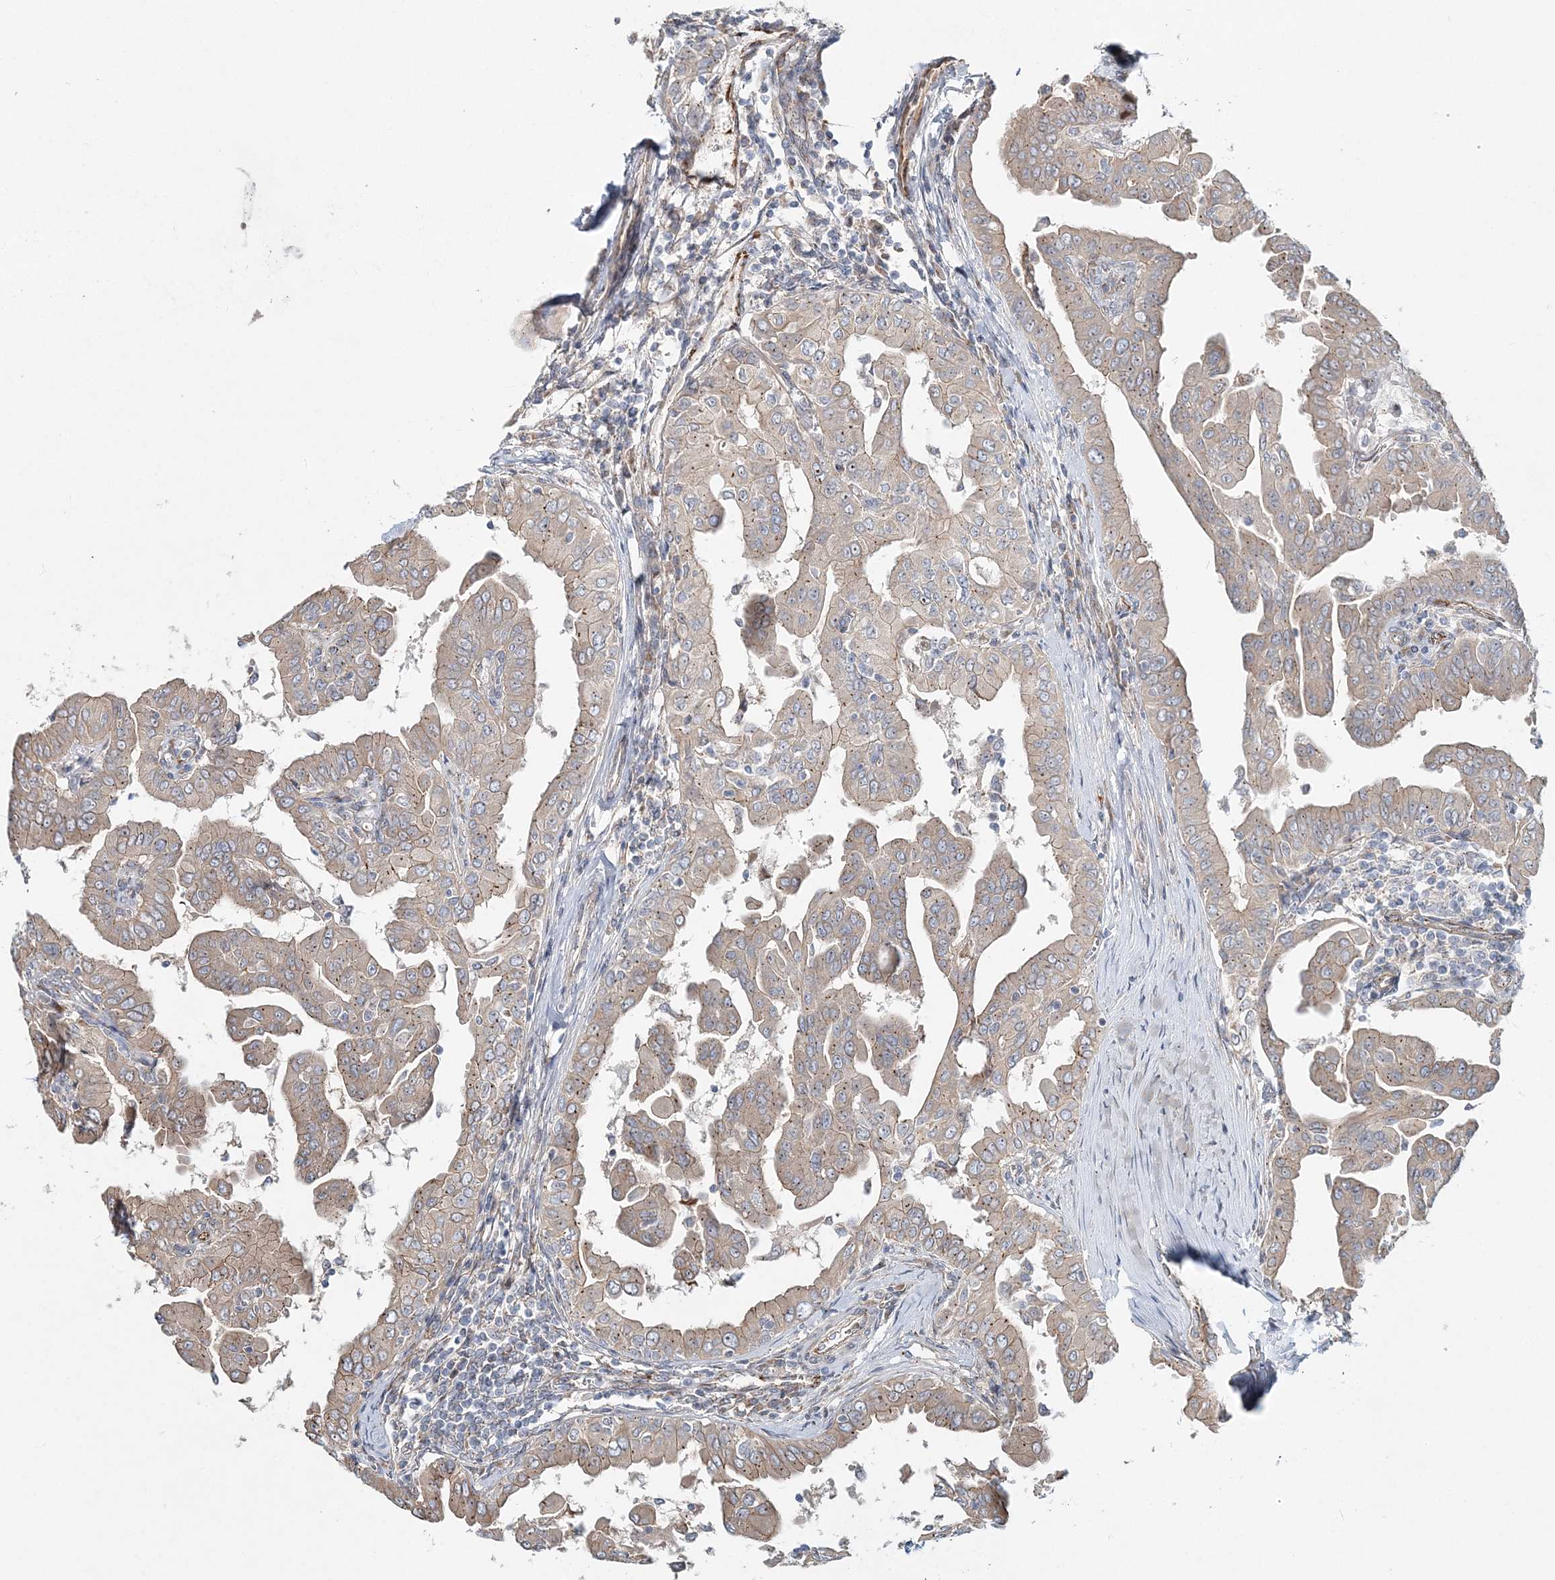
{"staining": {"intensity": "weak", "quantity": ">75%", "location": "cytoplasmic/membranous"}, "tissue": "thyroid cancer", "cell_type": "Tumor cells", "image_type": "cancer", "snomed": [{"axis": "morphology", "description": "Papillary adenocarcinoma, NOS"}, {"axis": "topography", "description": "Thyroid gland"}], "caption": "A brown stain highlights weak cytoplasmic/membranous positivity of a protein in thyroid cancer tumor cells.", "gene": "CXXC5", "patient": {"sex": "male", "age": 33}}